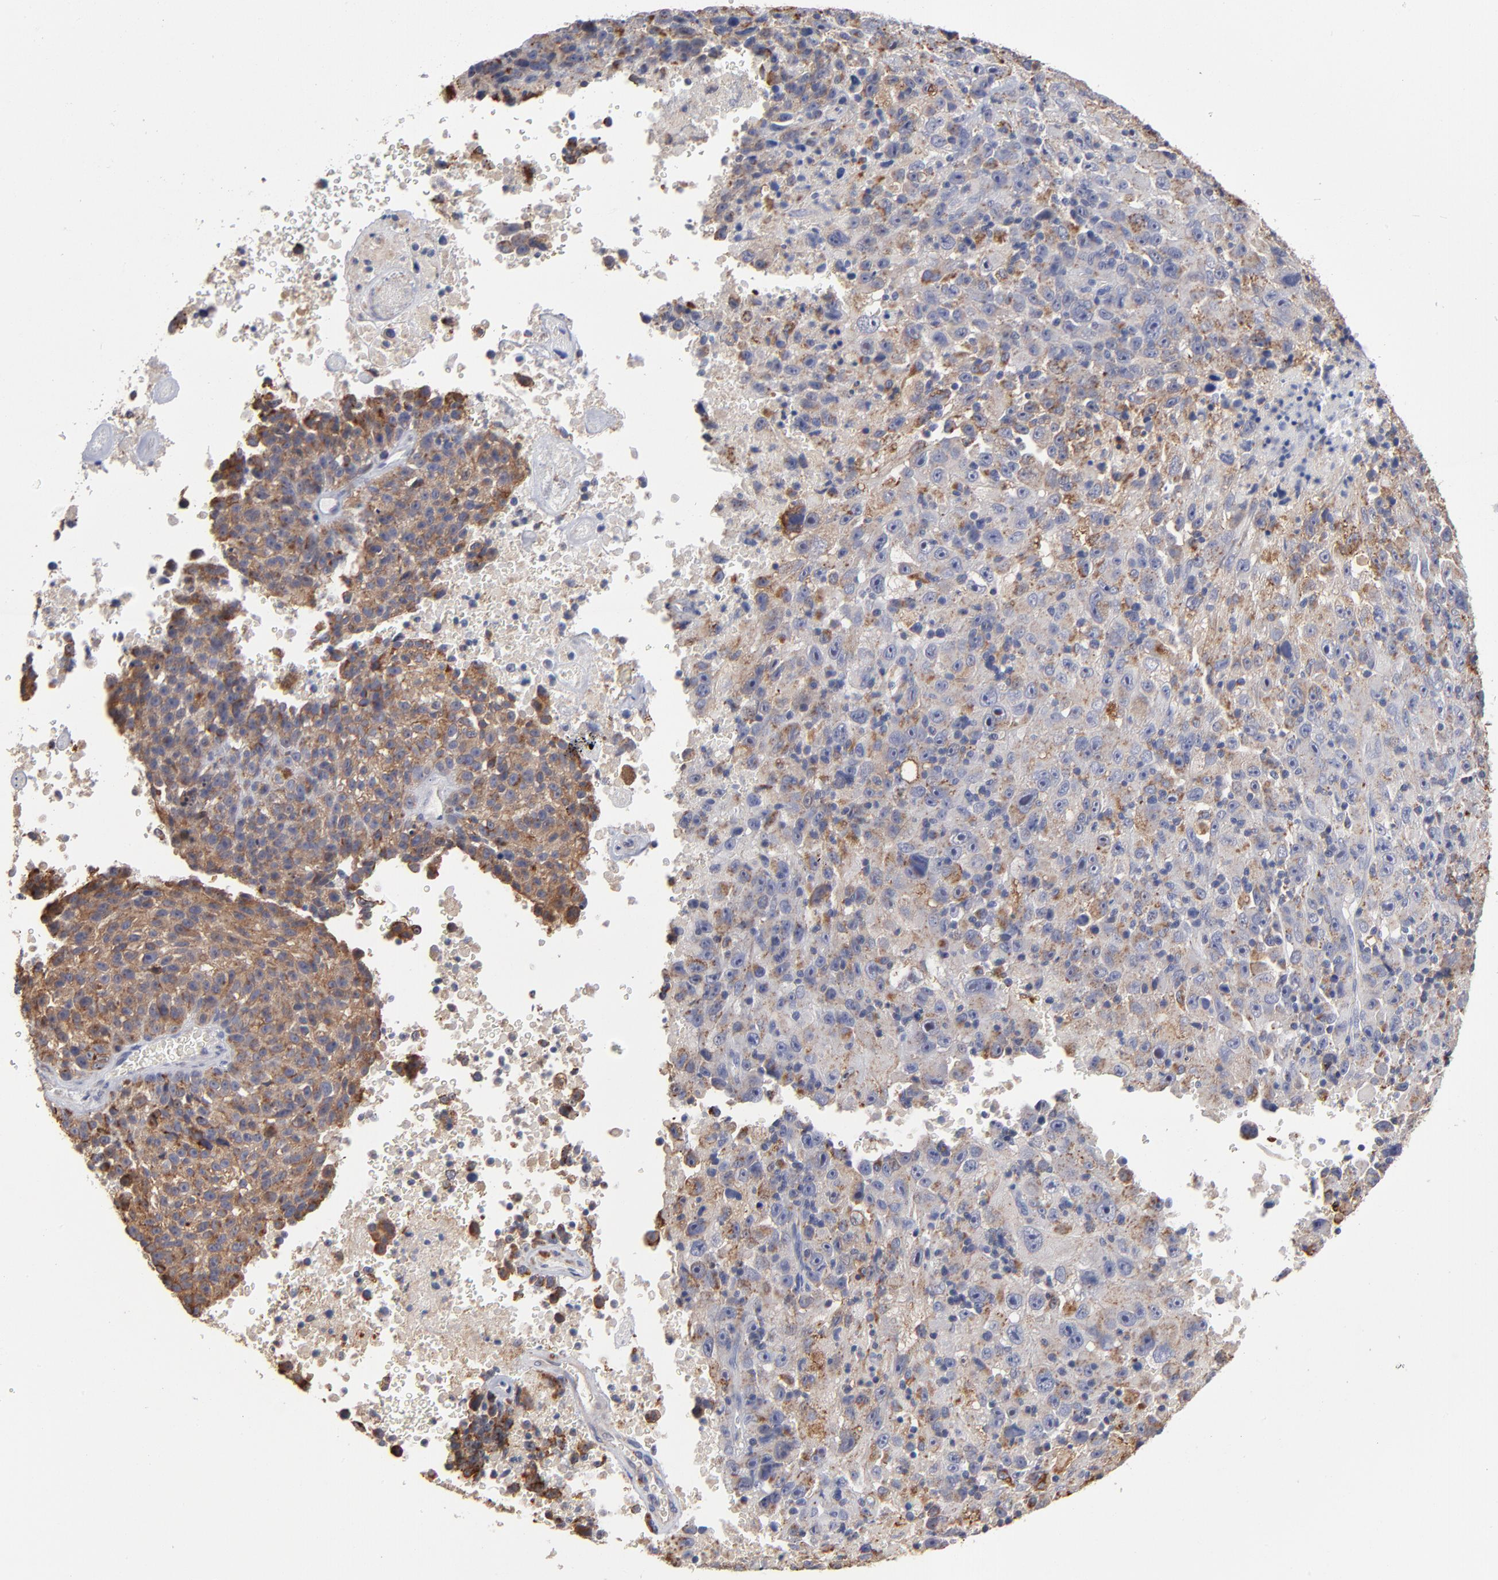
{"staining": {"intensity": "moderate", "quantity": "25%-75%", "location": "cytoplasmic/membranous"}, "tissue": "melanoma", "cell_type": "Tumor cells", "image_type": "cancer", "snomed": [{"axis": "morphology", "description": "Malignant melanoma, Metastatic site"}, {"axis": "topography", "description": "Cerebral cortex"}], "caption": "Immunohistochemistry staining of melanoma, which shows medium levels of moderate cytoplasmic/membranous positivity in about 25%-75% of tumor cells indicating moderate cytoplasmic/membranous protein expression. The staining was performed using DAB (3,3'-diaminobenzidine) (brown) for protein detection and nuclei were counterstained in hematoxylin (blue).", "gene": "RRAGB", "patient": {"sex": "female", "age": 52}}